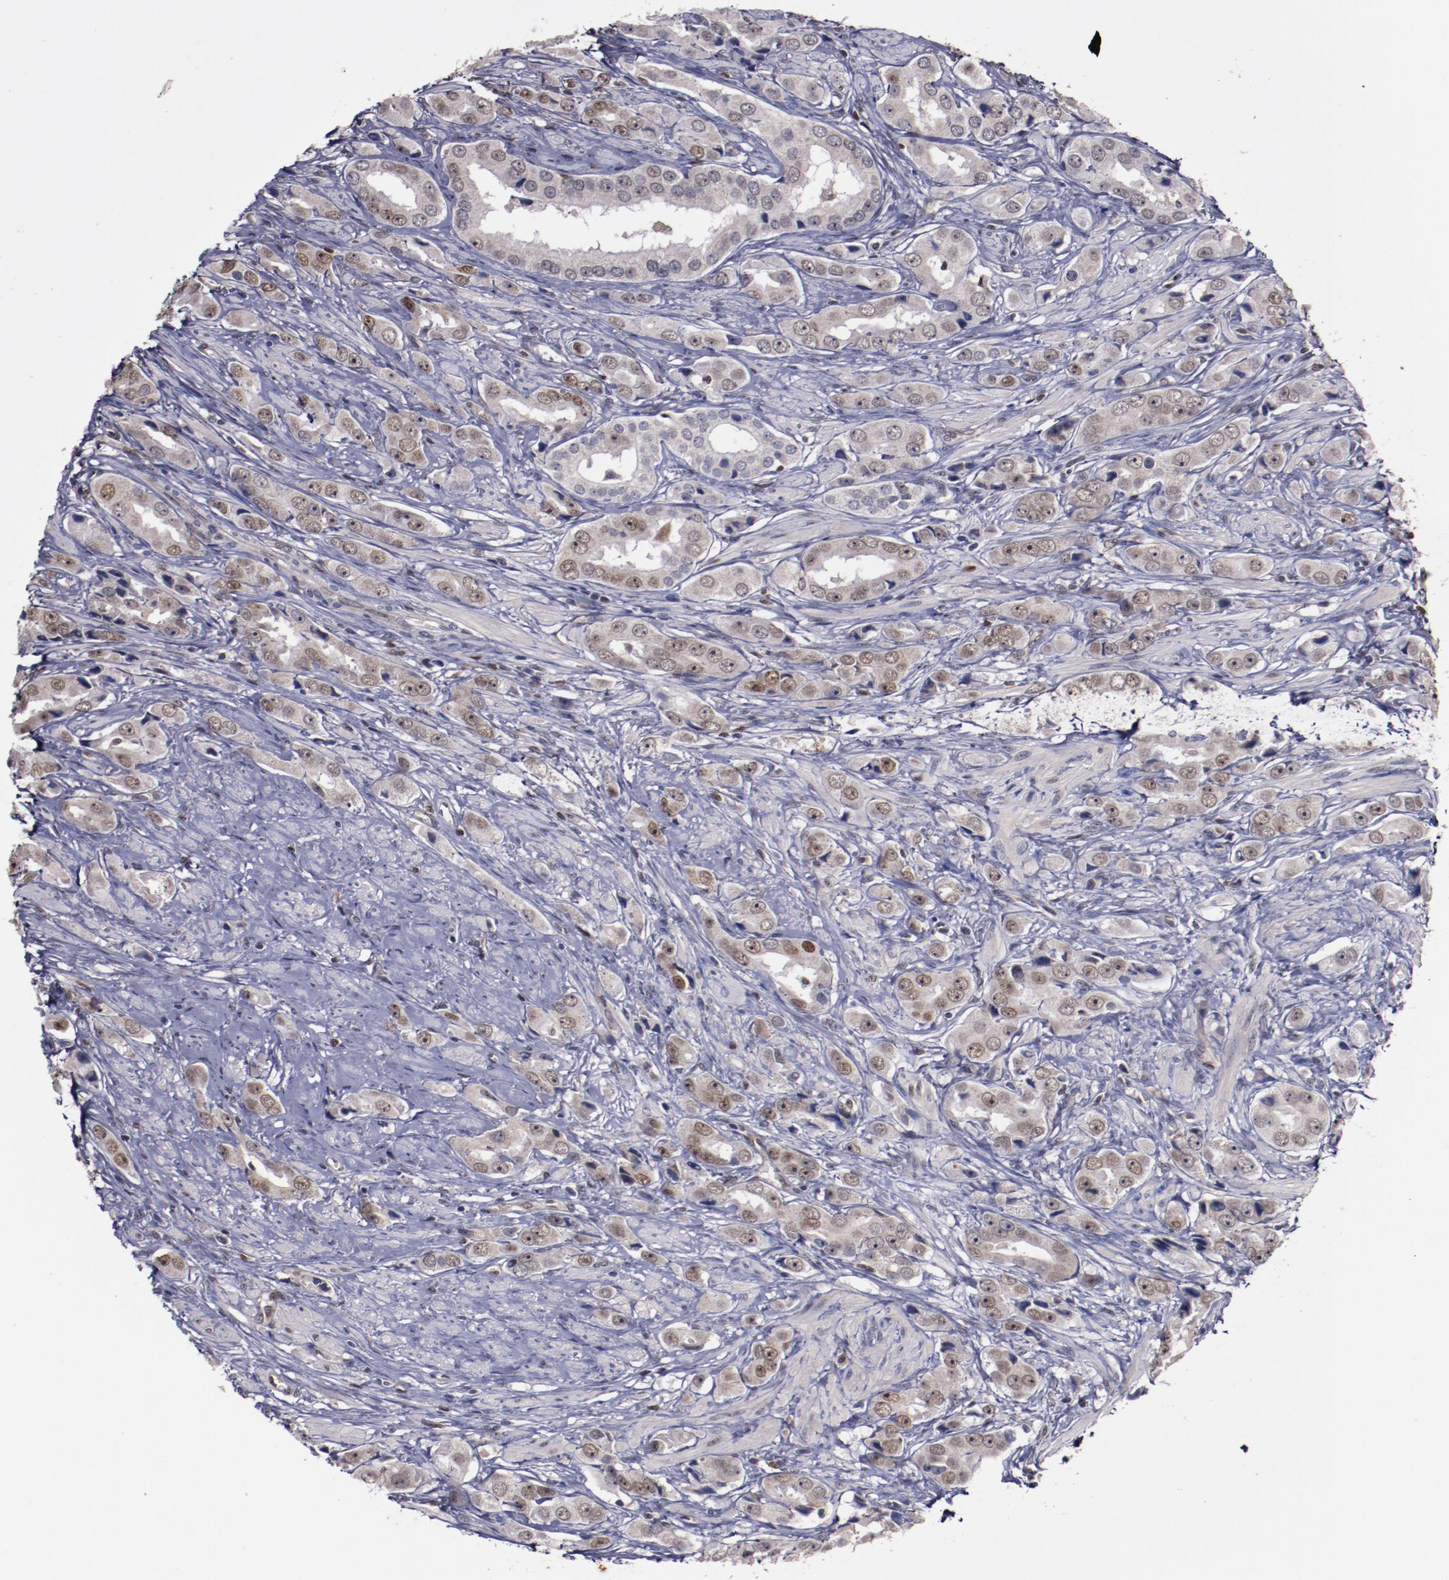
{"staining": {"intensity": "moderate", "quantity": "<25%", "location": "nuclear"}, "tissue": "prostate cancer", "cell_type": "Tumor cells", "image_type": "cancer", "snomed": [{"axis": "morphology", "description": "Adenocarcinoma, Medium grade"}, {"axis": "topography", "description": "Prostate"}], "caption": "The image shows a brown stain indicating the presence of a protein in the nuclear of tumor cells in prostate medium-grade adenocarcinoma. (Stains: DAB in brown, nuclei in blue, Microscopy: brightfield microscopy at high magnification).", "gene": "CHEK2", "patient": {"sex": "male", "age": 53}}